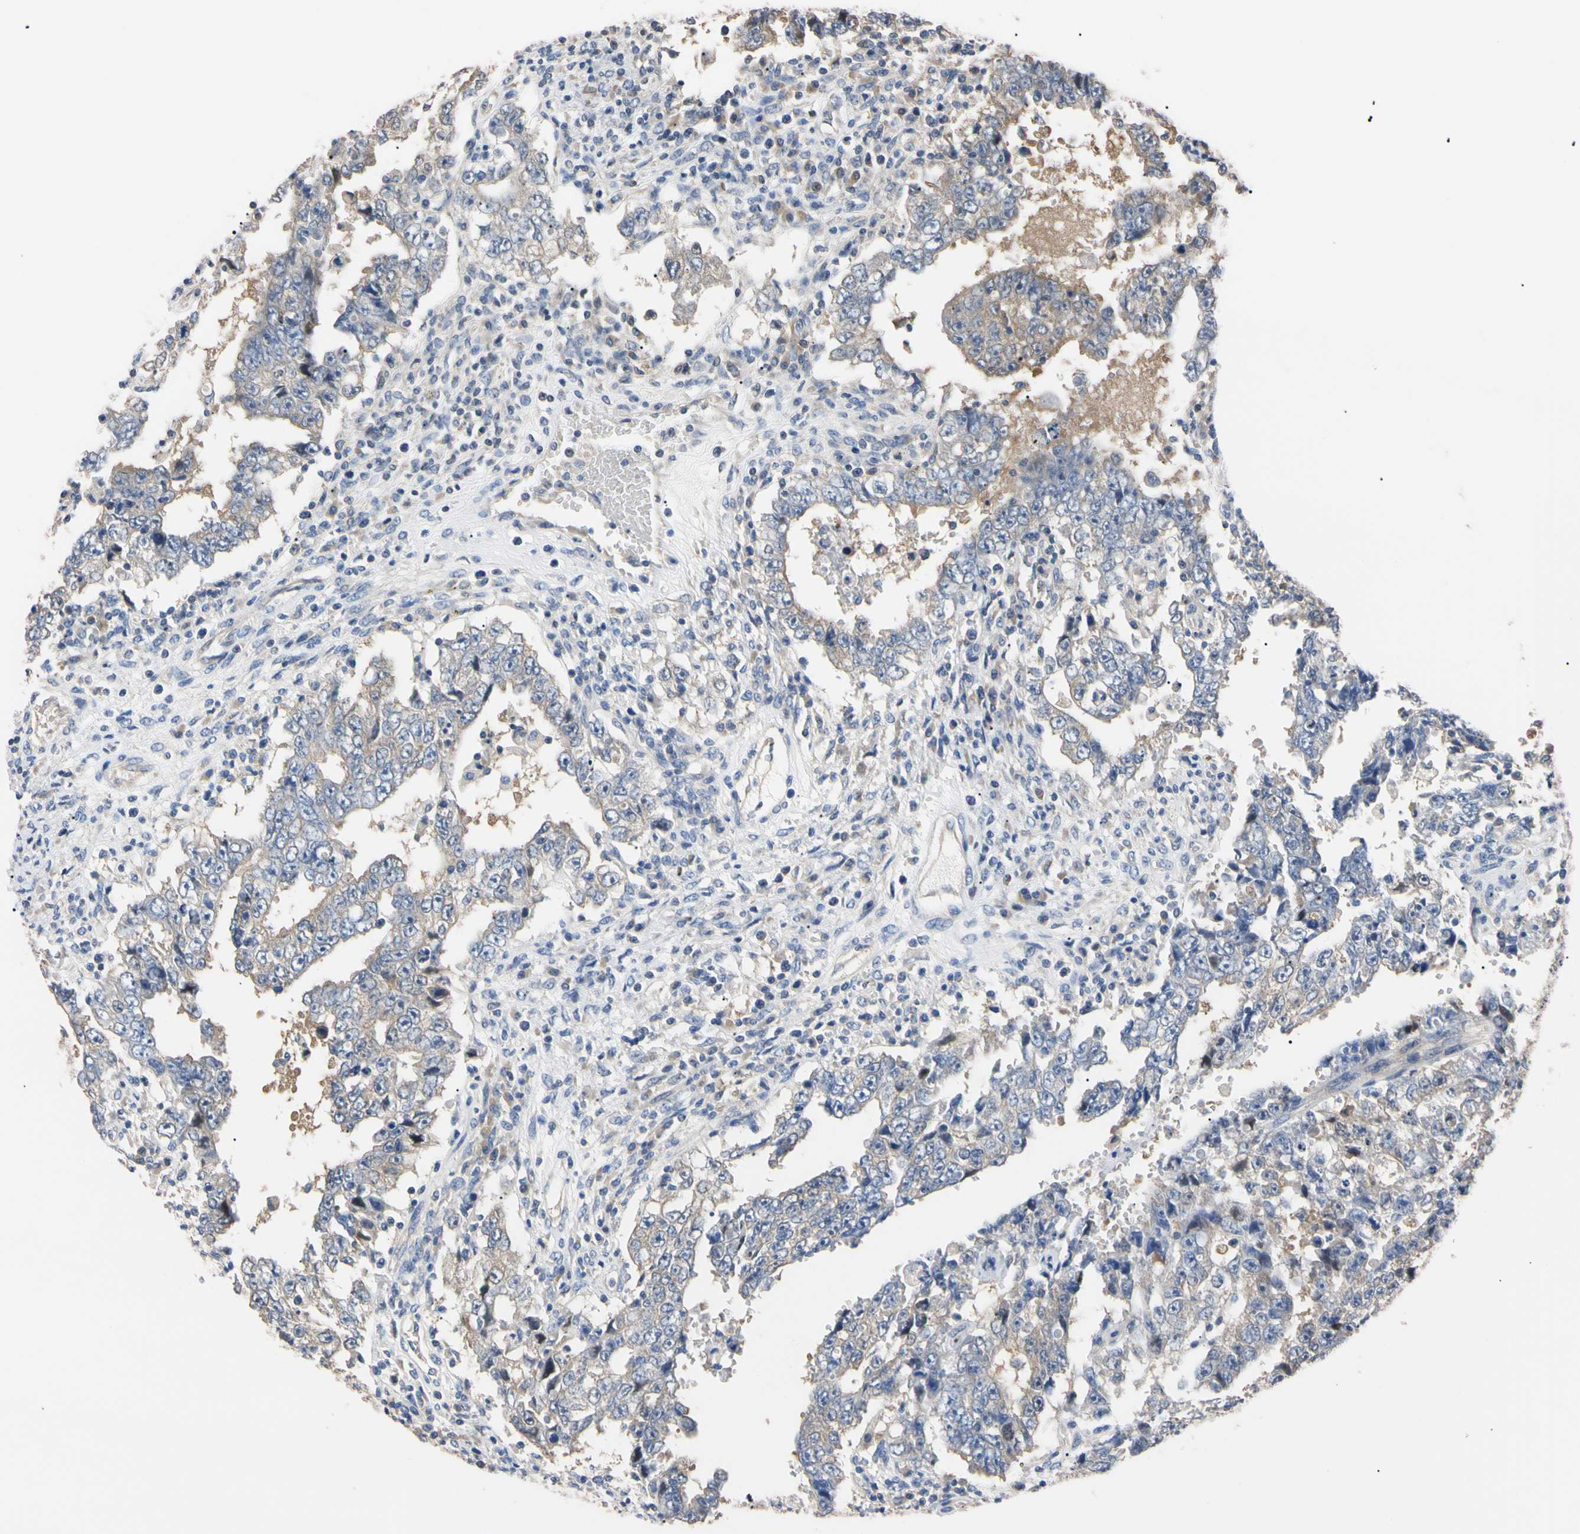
{"staining": {"intensity": "weak", "quantity": "<25%", "location": "cytoplasmic/membranous"}, "tissue": "testis cancer", "cell_type": "Tumor cells", "image_type": "cancer", "snomed": [{"axis": "morphology", "description": "Carcinoma, Embryonal, NOS"}, {"axis": "topography", "description": "Testis"}], "caption": "IHC micrograph of neoplastic tissue: embryonal carcinoma (testis) stained with DAB exhibits no significant protein staining in tumor cells.", "gene": "RARS1", "patient": {"sex": "male", "age": 26}}